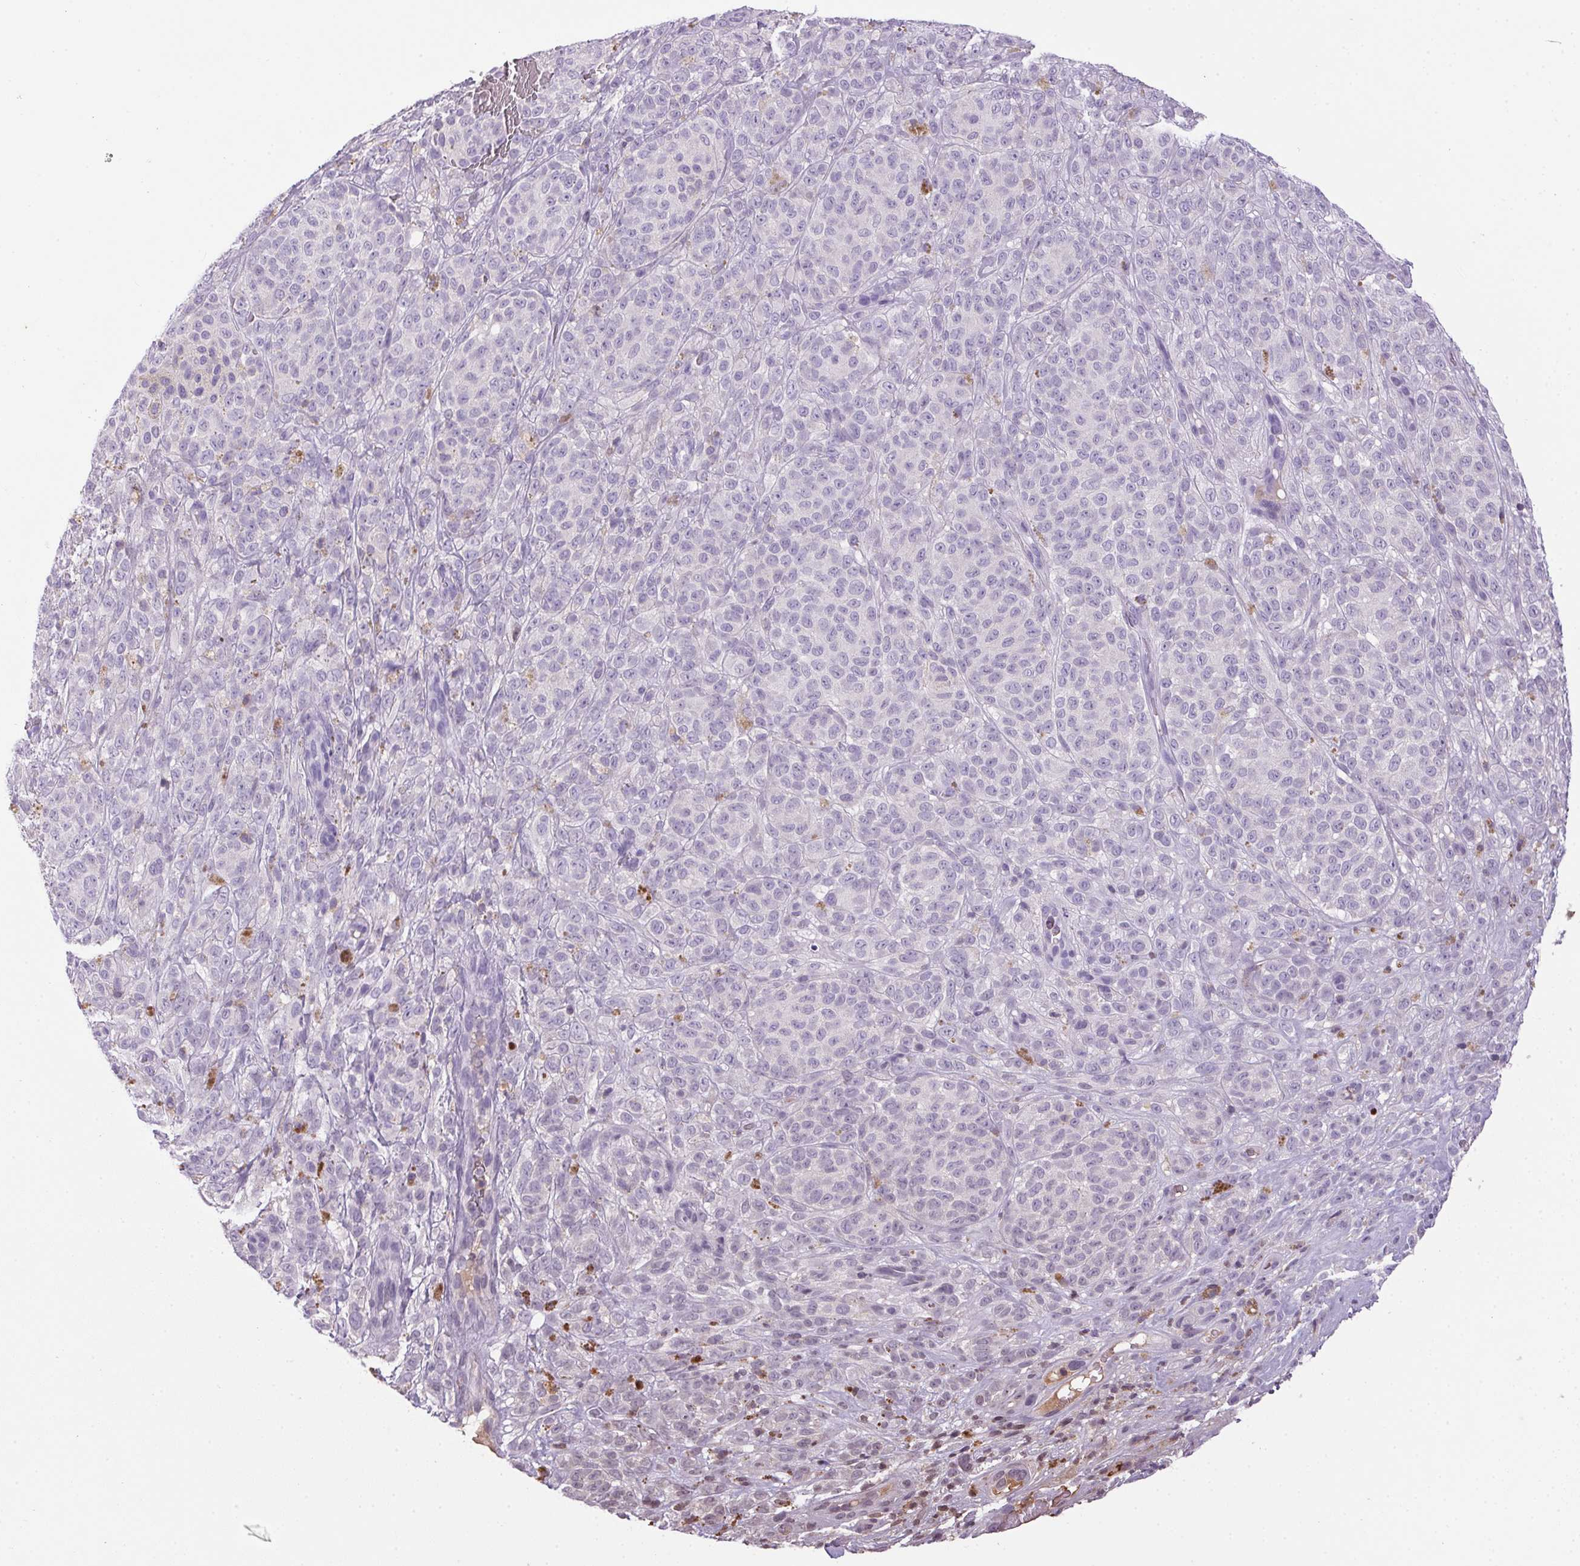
{"staining": {"intensity": "strong", "quantity": "<25%", "location": "cytoplasmic/membranous,nuclear"}, "tissue": "melanoma", "cell_type": "Tumor cells", "image_type": "cancer", "snomed": [{"axis": "morphology", "description": "Malignant melanoma, NOS"}, {"axis": "topography", "description": "Skin"}], "caption": "Human melanoma stained with a protein marker reveals strong staining in tumor cells.", "gene": "S100A2", "patient": {"sex": "female", "age": 86}}